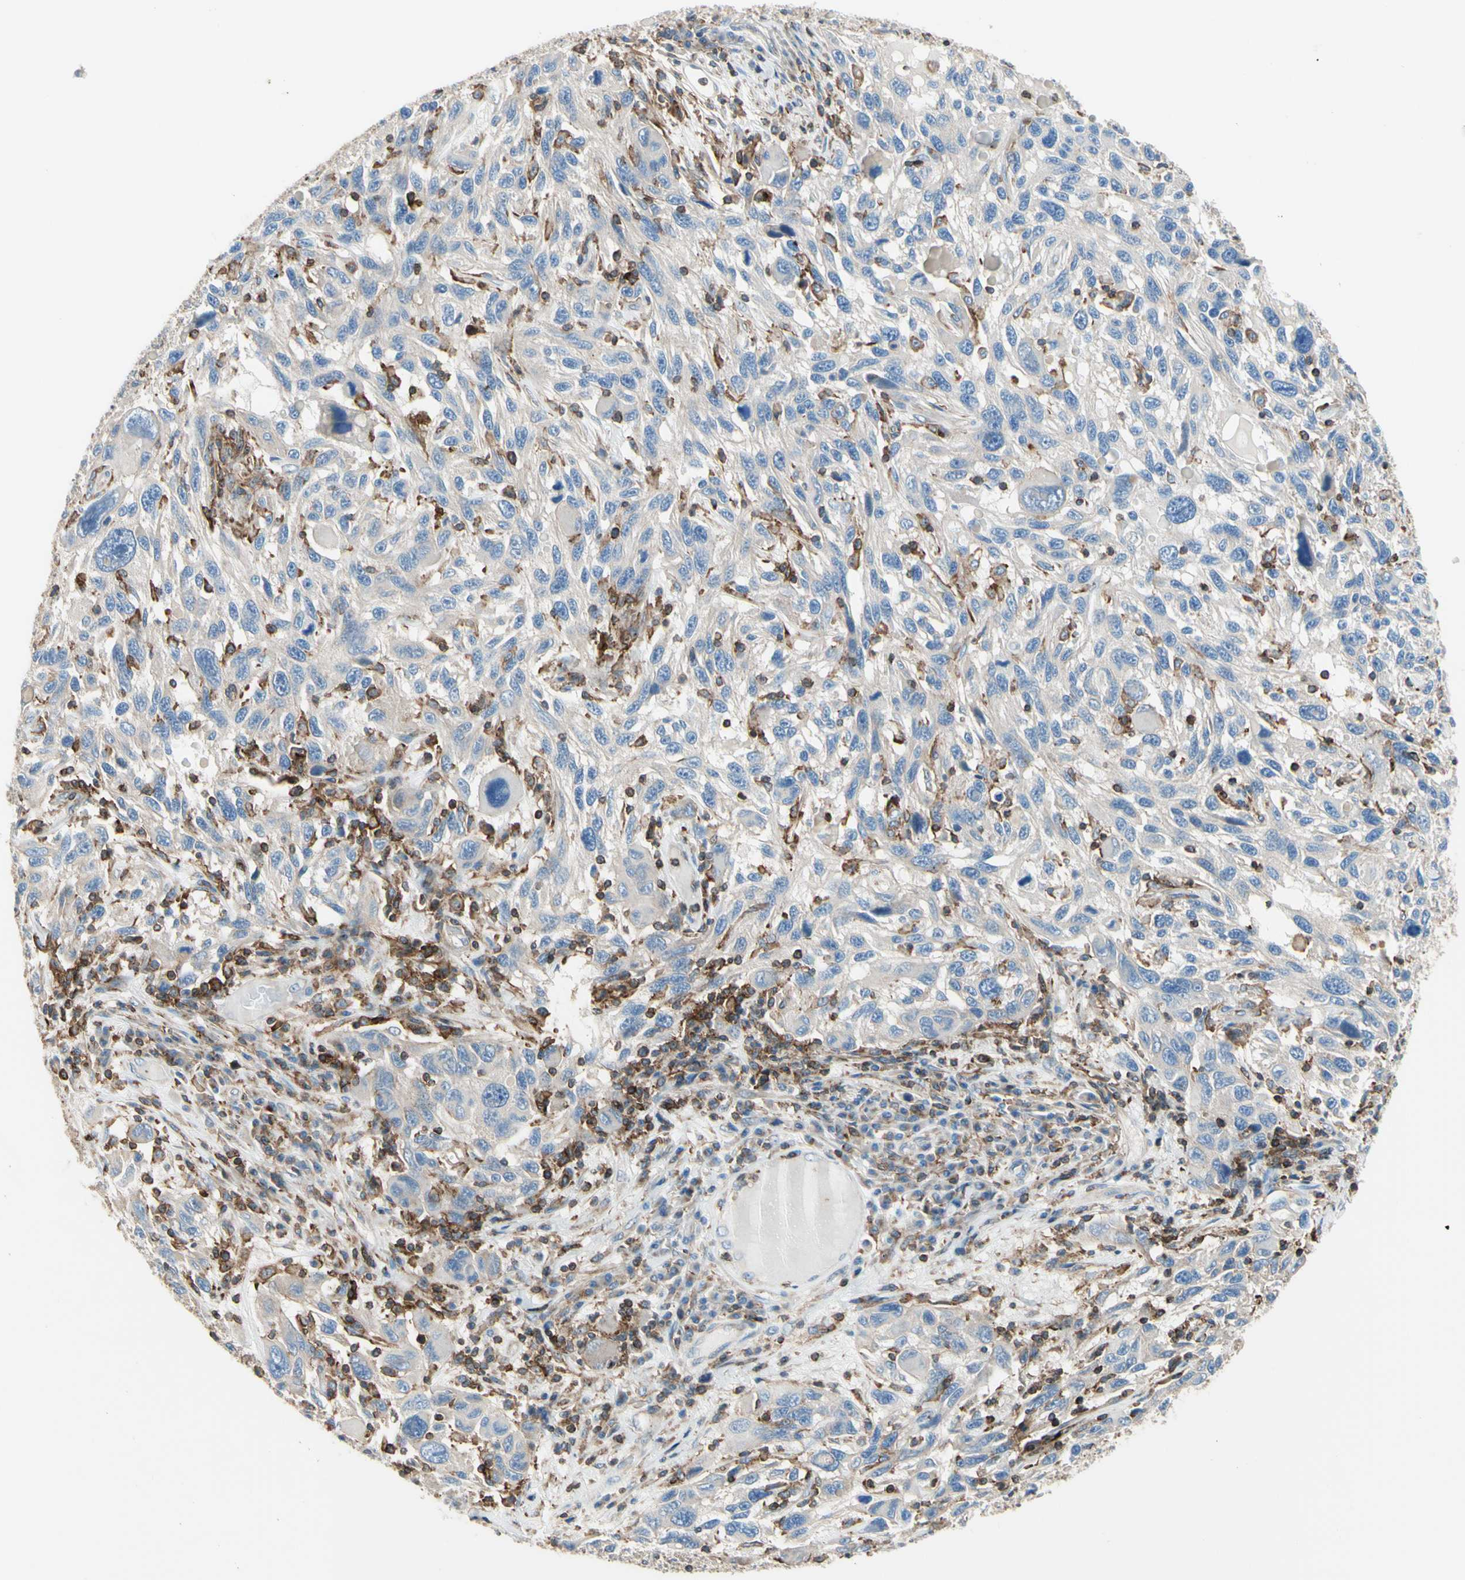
{"staining": {"intensity": "negative", "quantity": "none", "location": "none"}, "tissue": "melanoma", "cell_type": "Tumor cells", "image_type": "cancer", "snomed": [{"axis": "morphology", "description": "Malignant melanoma, NOS"}, {"axis": "topography", "description": "Skin"}], "caption": "There is no significant positivity in tumor cells of malignant melanoma.", "gene": "SEMA4C", "patient": {"sex": "male", "age": 53}}